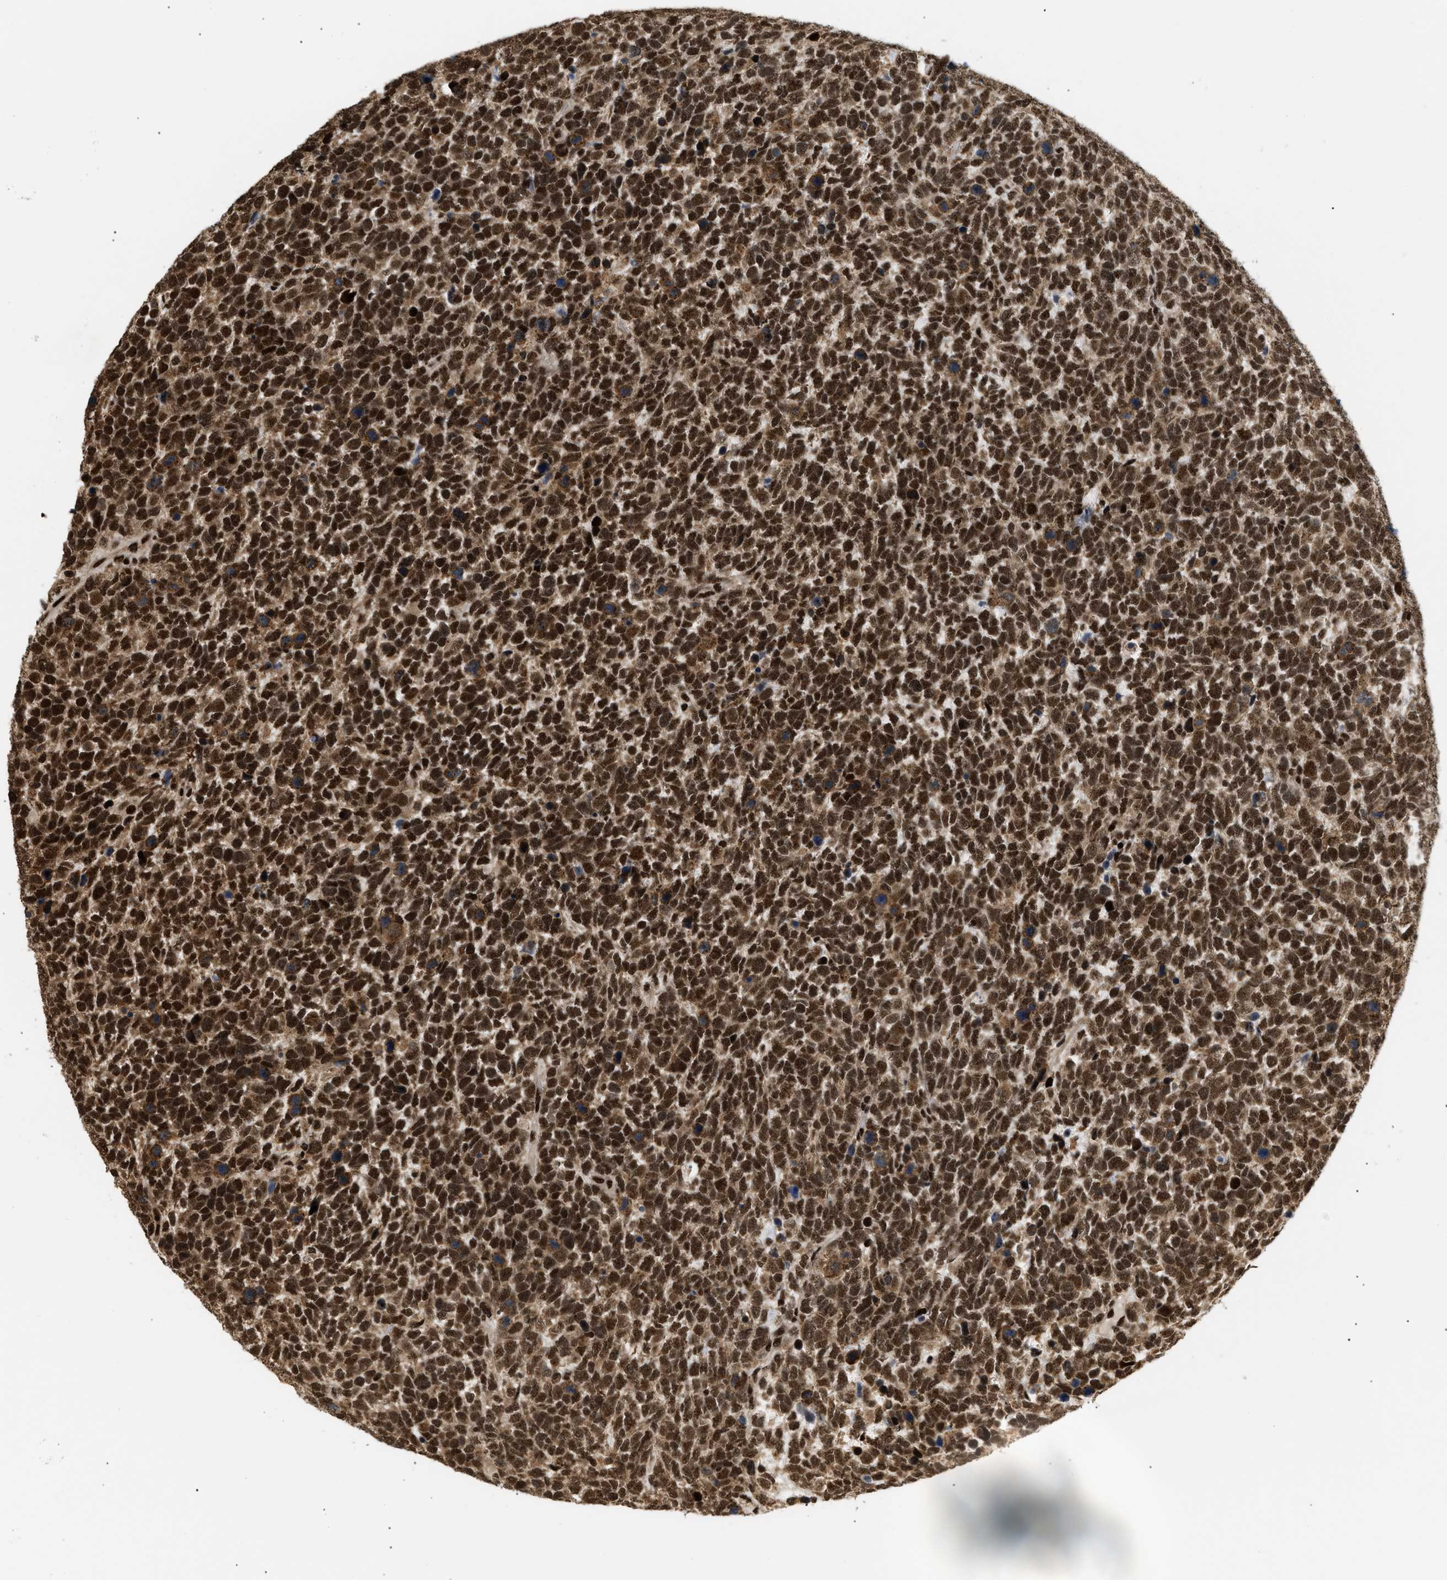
{"staining": {"intensity": "strong", "quantity": ">75%", "location": "cytoplasmic/membranous,nuclear"}, "tissue": "urothelial cancer", "cell_type": "Tumor cells", "image_type": "cancer", "snomed": [{"axis": "morphology", "description": "Urothelial carcinoma, High grade"}, {"axis": "topography", "description": "Urinary bladder"}], "caption": "Brown immunohistochemical staining in high-grade urothelial carcinoma reveals strong cytoplasmic/membranous and nuclear positivity in approximately >75% of tumor cells. The staining was performed using DAB, with brown indicating positive protein expression. Nuclei are stained blue with hematoxylin.", "gene": "RBM5", "patient": {"sex": "female", "age": 82}}